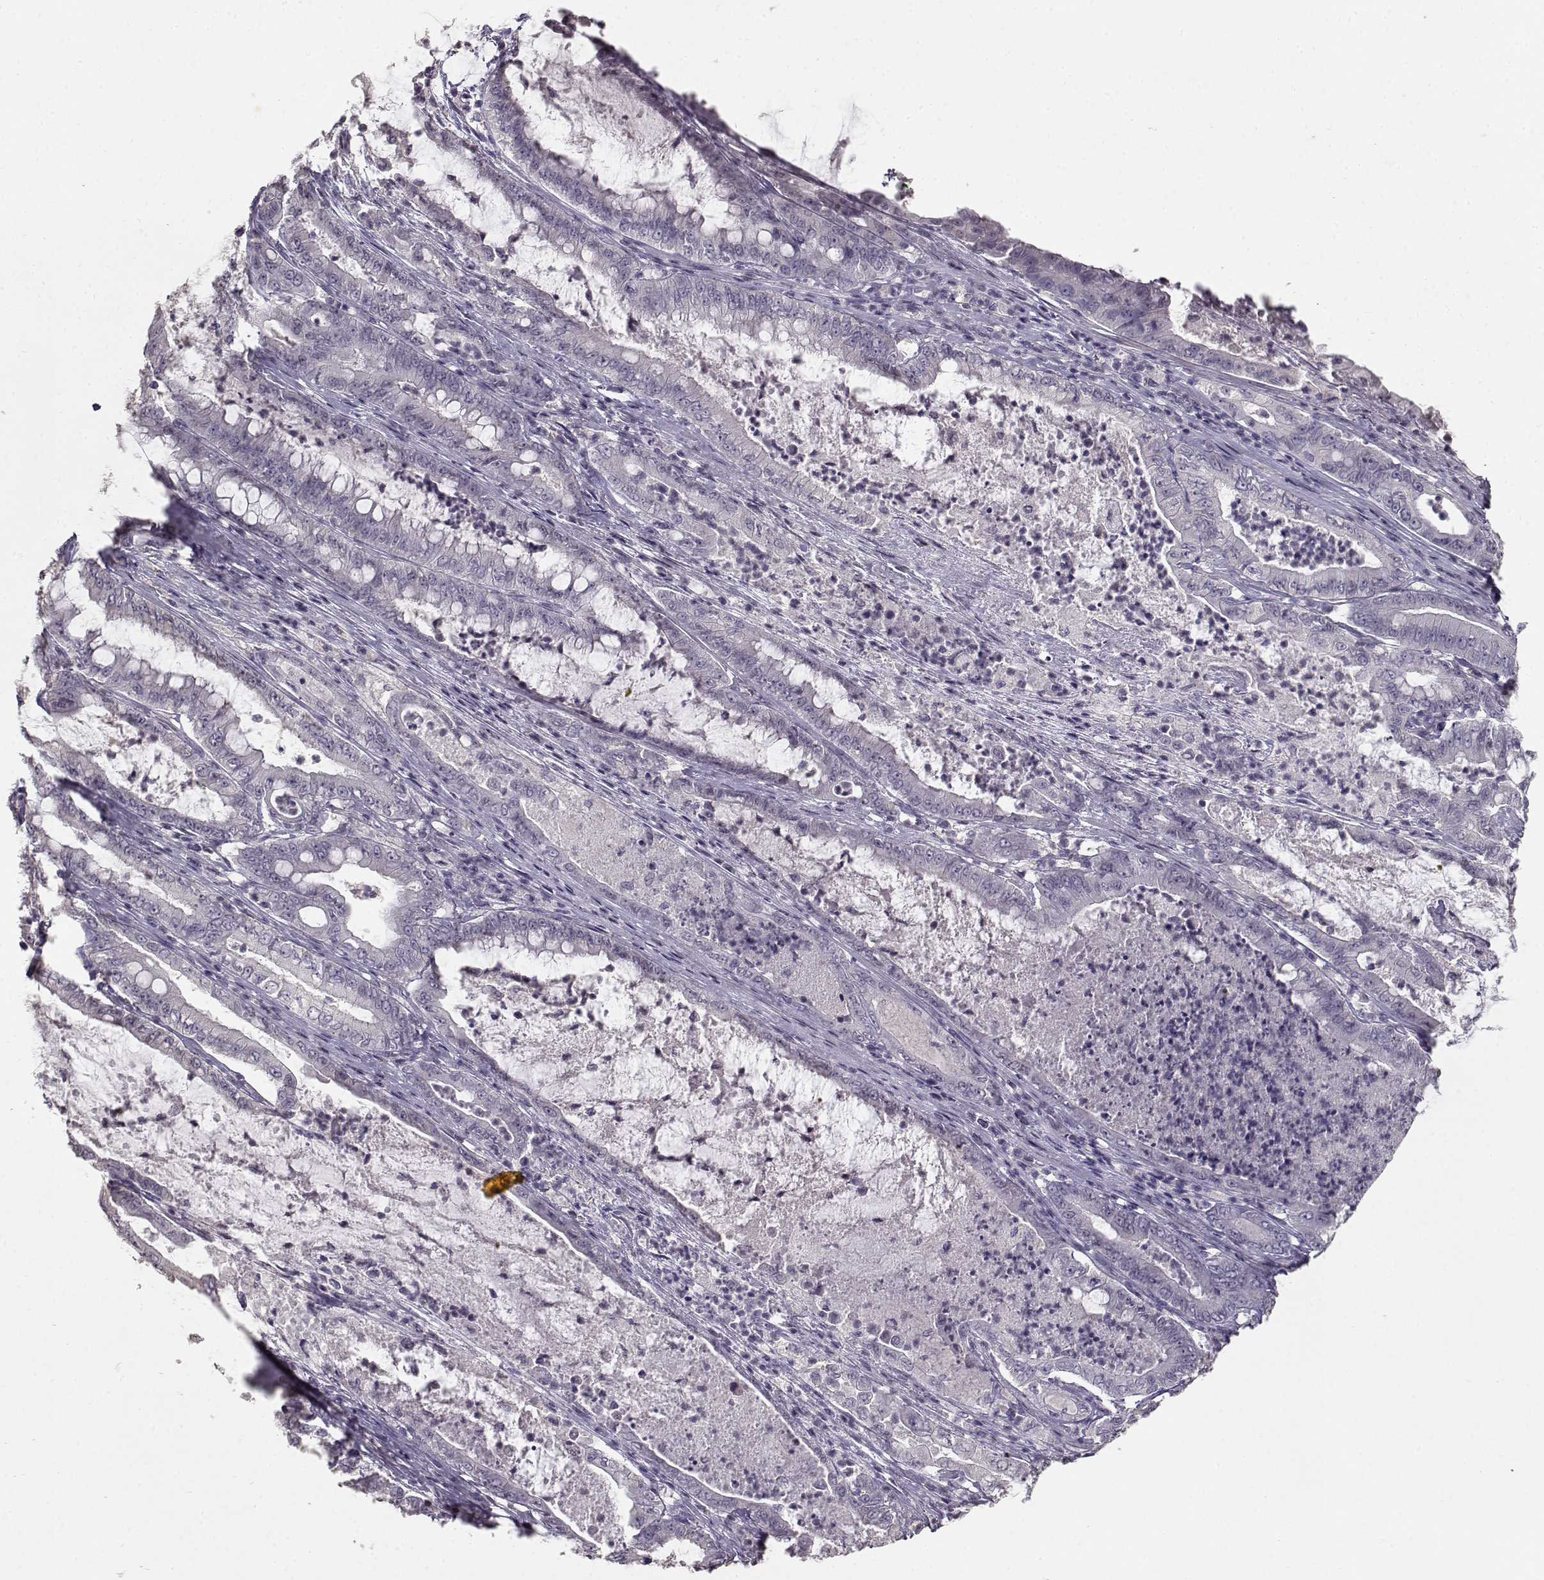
{"staining": {"intensity": "negative", "quantity": "none", "location": "none"}, "tissue": "pancreatic cancer", "cell_type": "Tumor cells", "image_type": "cancer", "snomed": [{"axis": "morphology", "description": "Adenocarcinoma, NOS"}, {"axis": "topography", "description": "Pancreas"}], "caption": "Tumor cells are negative for brown protein staining in pancreatic cancer (adenocarcinoma). (Stains: DAB IHC with hematoxylin counter stain, Microscopy: brightfield microscopy at high magnification).", "gene": "UROC1", "patient": {"sex": "male", "age": 71}}